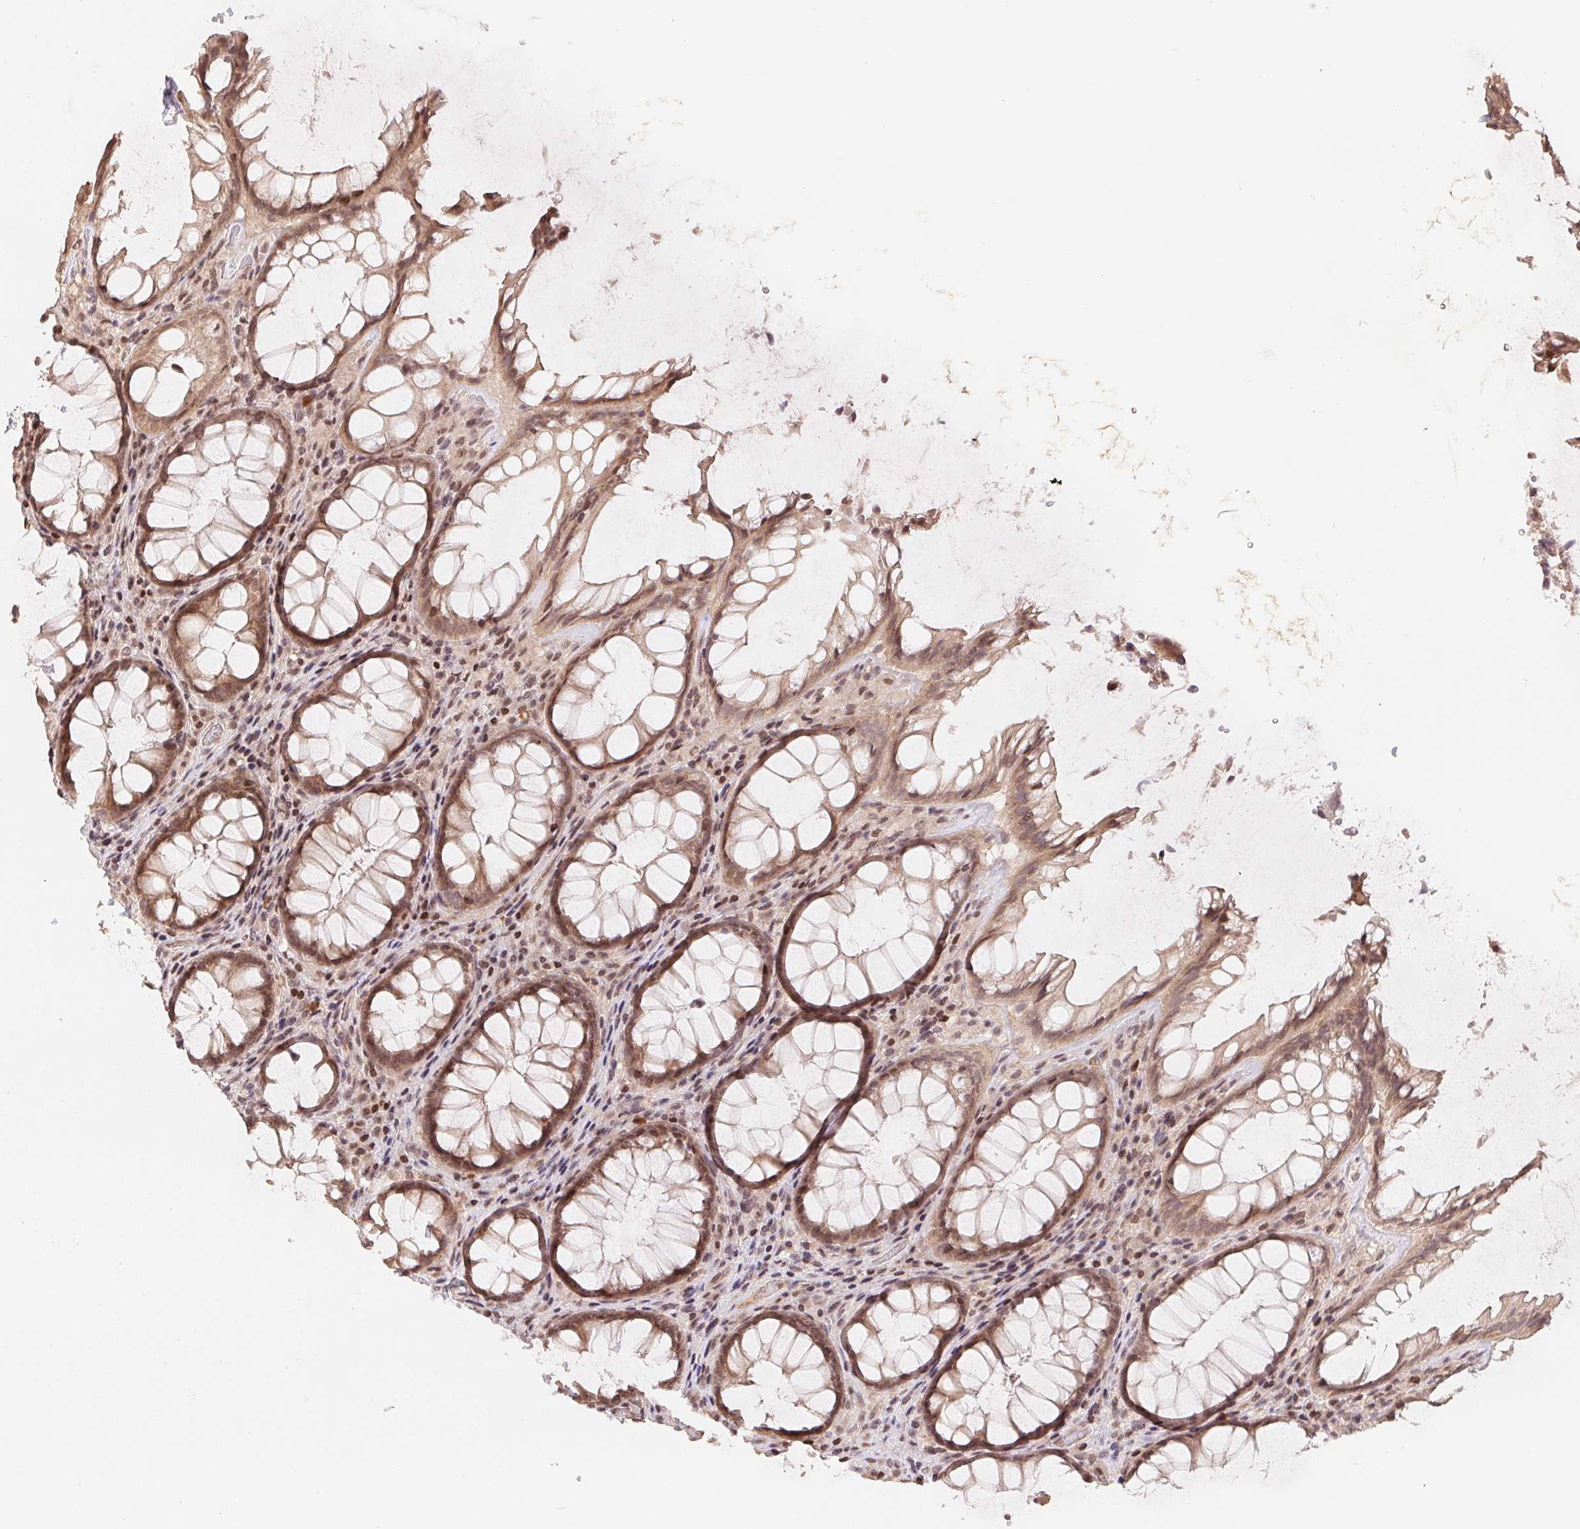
{"staining": {"intensity": "moderate", "quantity": "25%-75%", "location": "cytoplasmic/membranous,nuclear"}, "tissue": "rectum", "cell_type": "Glandular cells", "image_type": "normal", "snomed": [{"axis": "morphology", "description": "Normal tissue, NOS"}, {"axis": "topography", "description": "Rectum"}], "caption": "Brown immunohistochemical staining in benign human rectum exhibits moderate cytoplasmic/membranous,nuclear expression in approximately 25%-75% of glandular cells.", "gene": "HMGN3", "patient": {"sex": "male", "age": 72}}